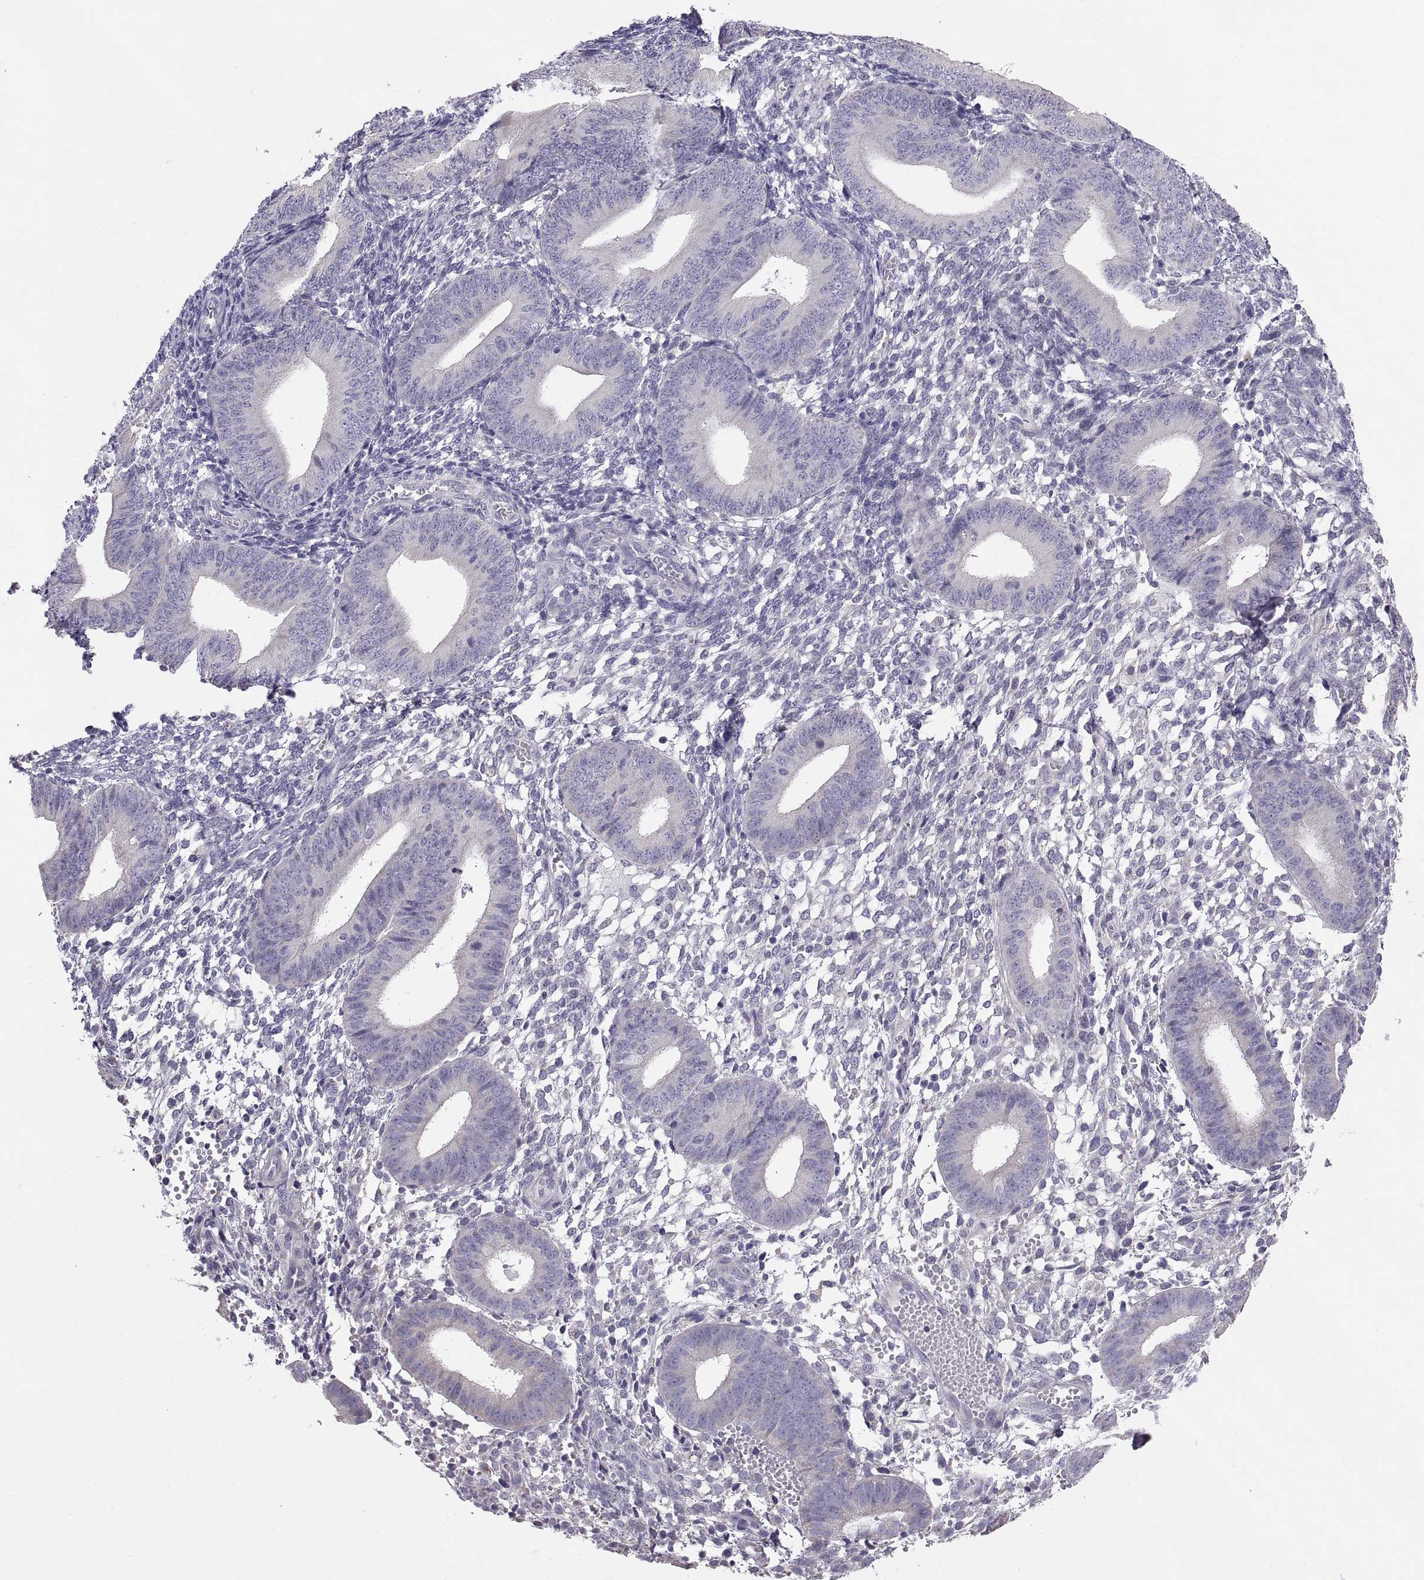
{"staining": {"intensity": "negative", "quantity": "none", "location": "none"}, "tissue": "endometrium", "cell_type": "Cells in endometrial stroma", "image_type": "normal", "snomed": [{"axis": "morphology", "description": "Normal tissue, NOS"}, {"axis": "topography", "description": "Endometrium"}], "caption": "This photomicrograph is of normal endometrium stained with immunohistochemistry to label a protein in brown with the nuclei are counter-stained blue. There is no staining in cells in endometrial stroma.", "gene": "TNNC1", "patient": {"sex": "female", "age": 39}}